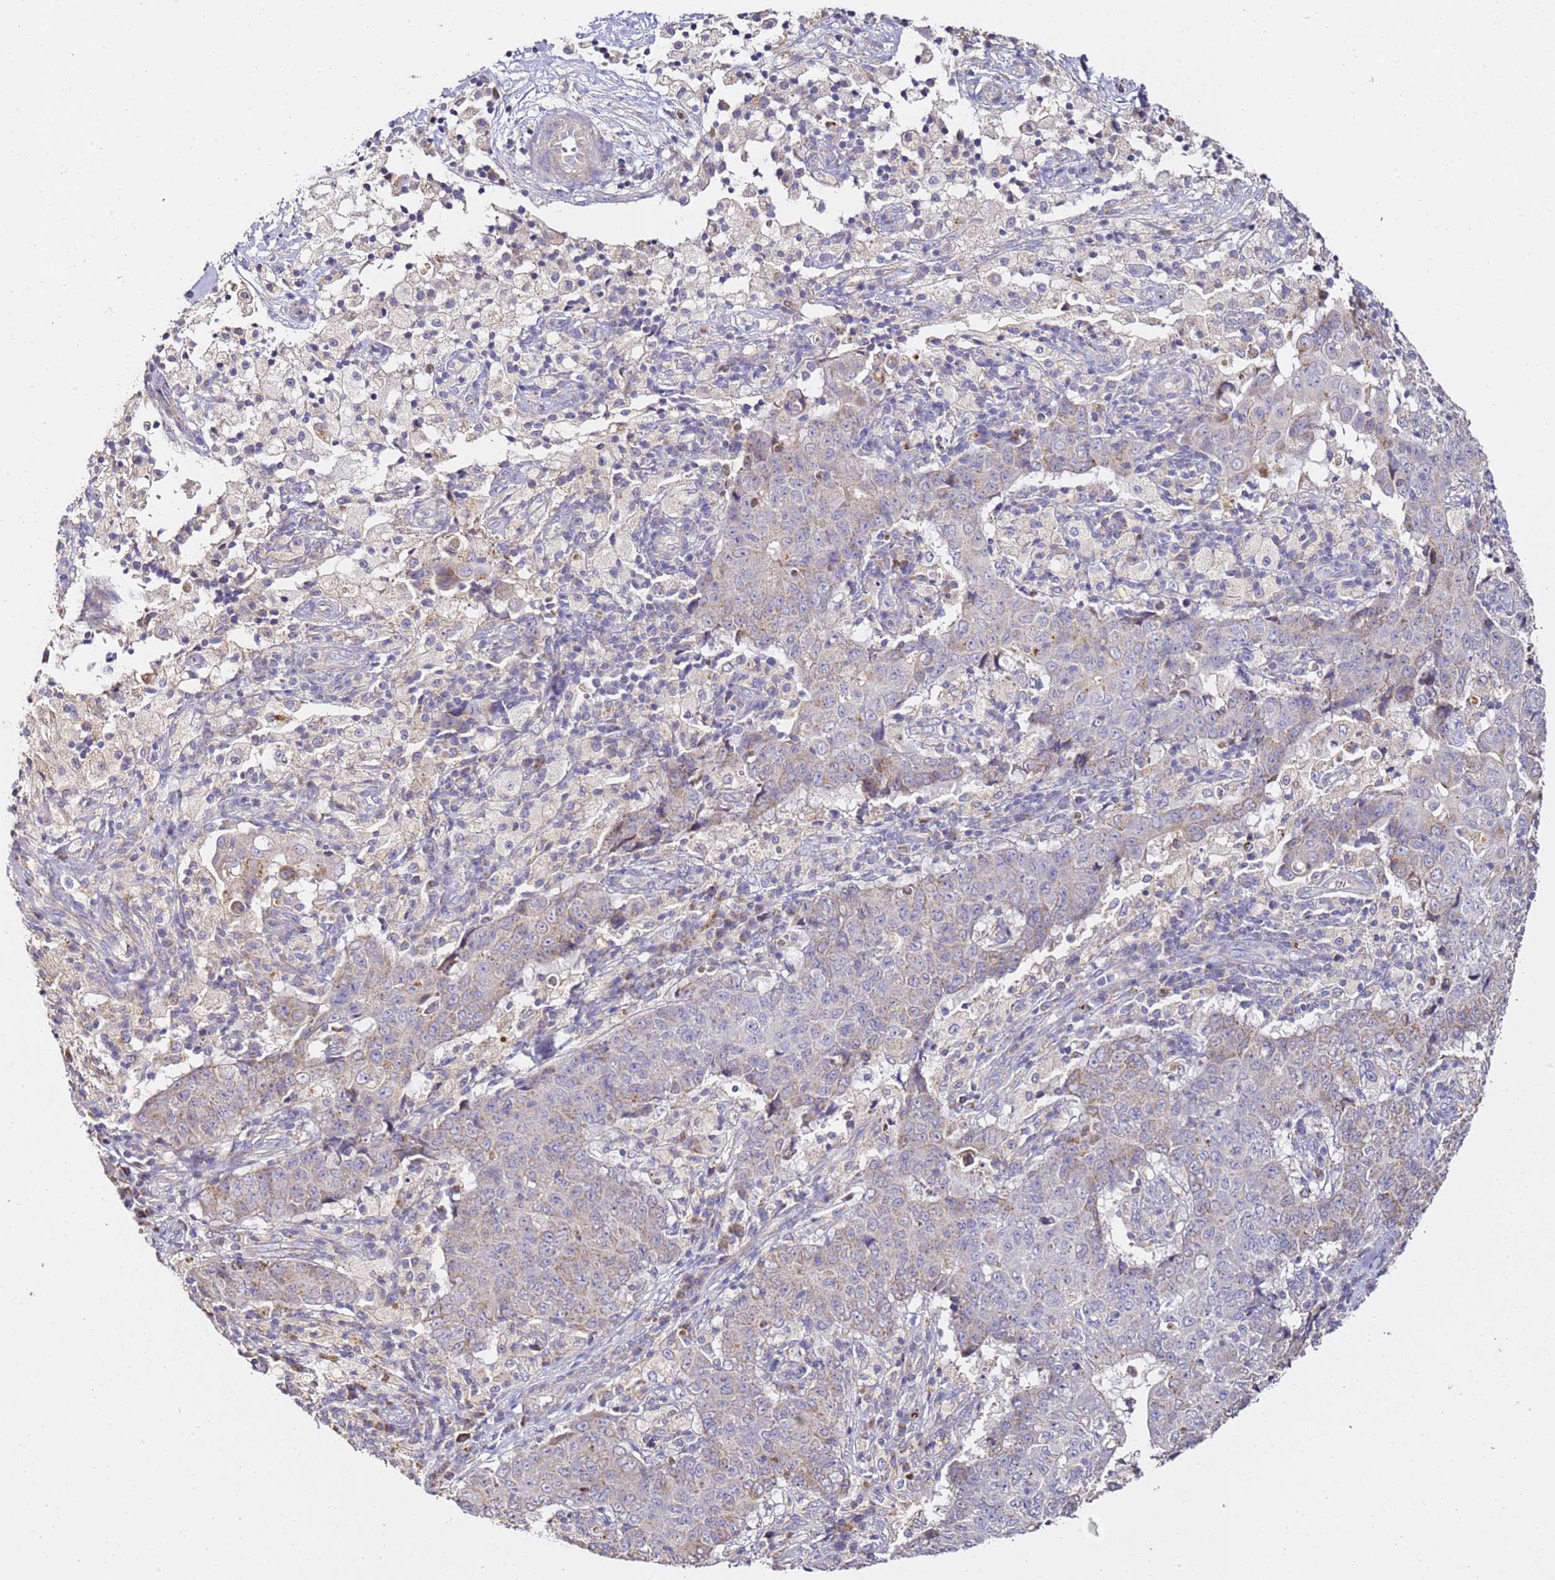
{"staining": {"intensity": "negative", "quantity": "none", "location": "none"}, "tissue": "ovarian cancer", "cell_type": "Tumor cells", "image_type": "cancer", "snomed": [{"axis": "morphology", "description": "Carcinoma, endometroid"}, {"axis": "topography", "description": "Ovary"}], "caption": "A micrograph of human endometroid carcinoma (ovarian) is negative for staining in tumor cells. The staining was performed using DAB to visualize the protein expression in brown, while the nuclei were stained in blue with hematoxylin (Magnification: 20x).", "gene": "OR2B11", "patient": {"sex": "female", "age": 42}}